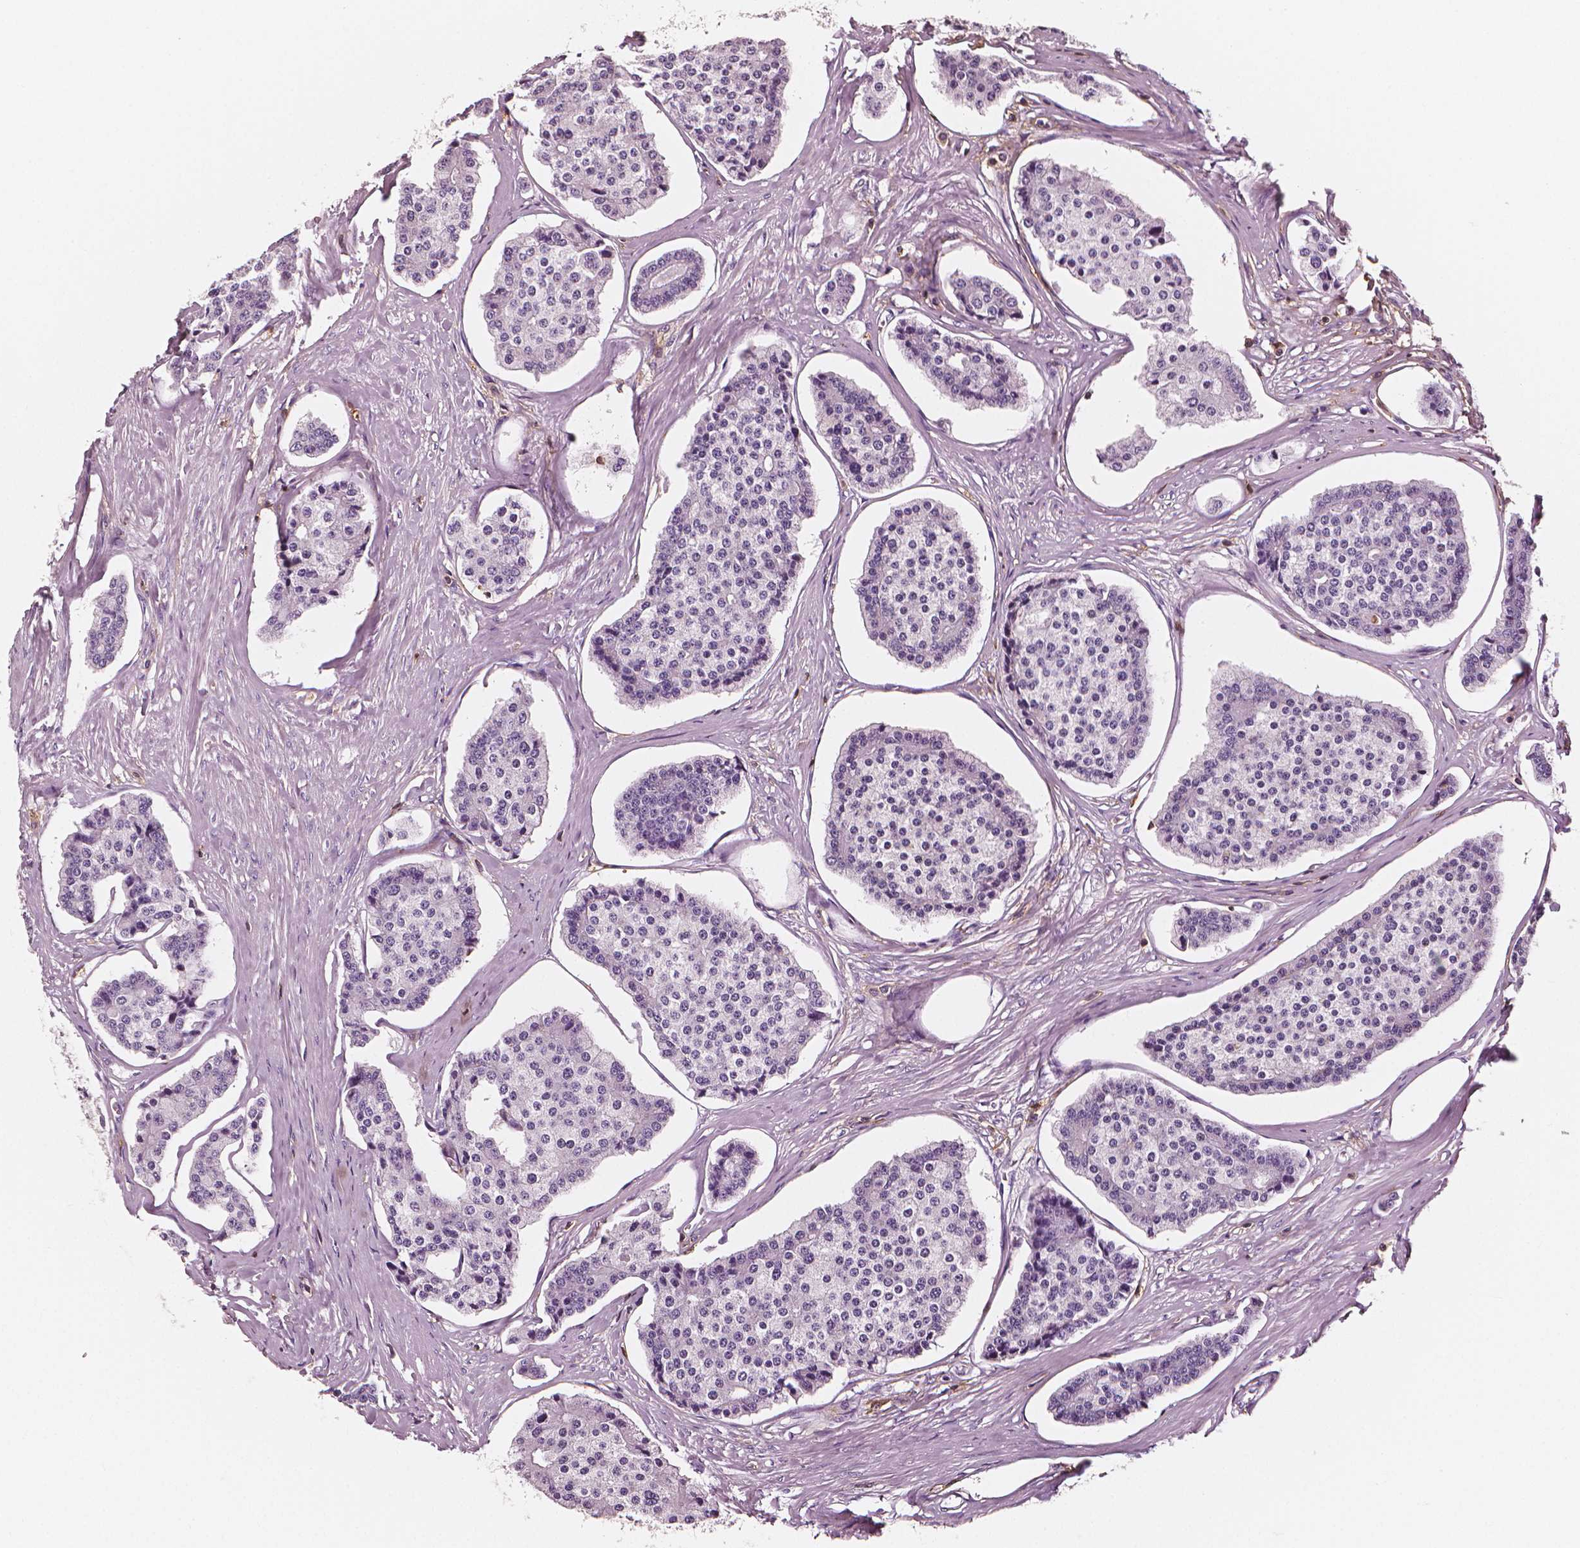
{"staining": {"intensity": "negative", "quantity": "none", "location": "none"}, "tissue": "carcinoid", "cell_type": "Tumor cells", "image_type": "cancer", "snomed": [{"axis": "morphology", "description": "Carcinoid, malignant, NOS"}, {"axis": "topography", "description": "Small intestine"}], "caption": "Tumor cells are negative for protein expression in human carcinoid.", "gene": "PTPRC", "patient": {"sex": "female", "age": 65}}